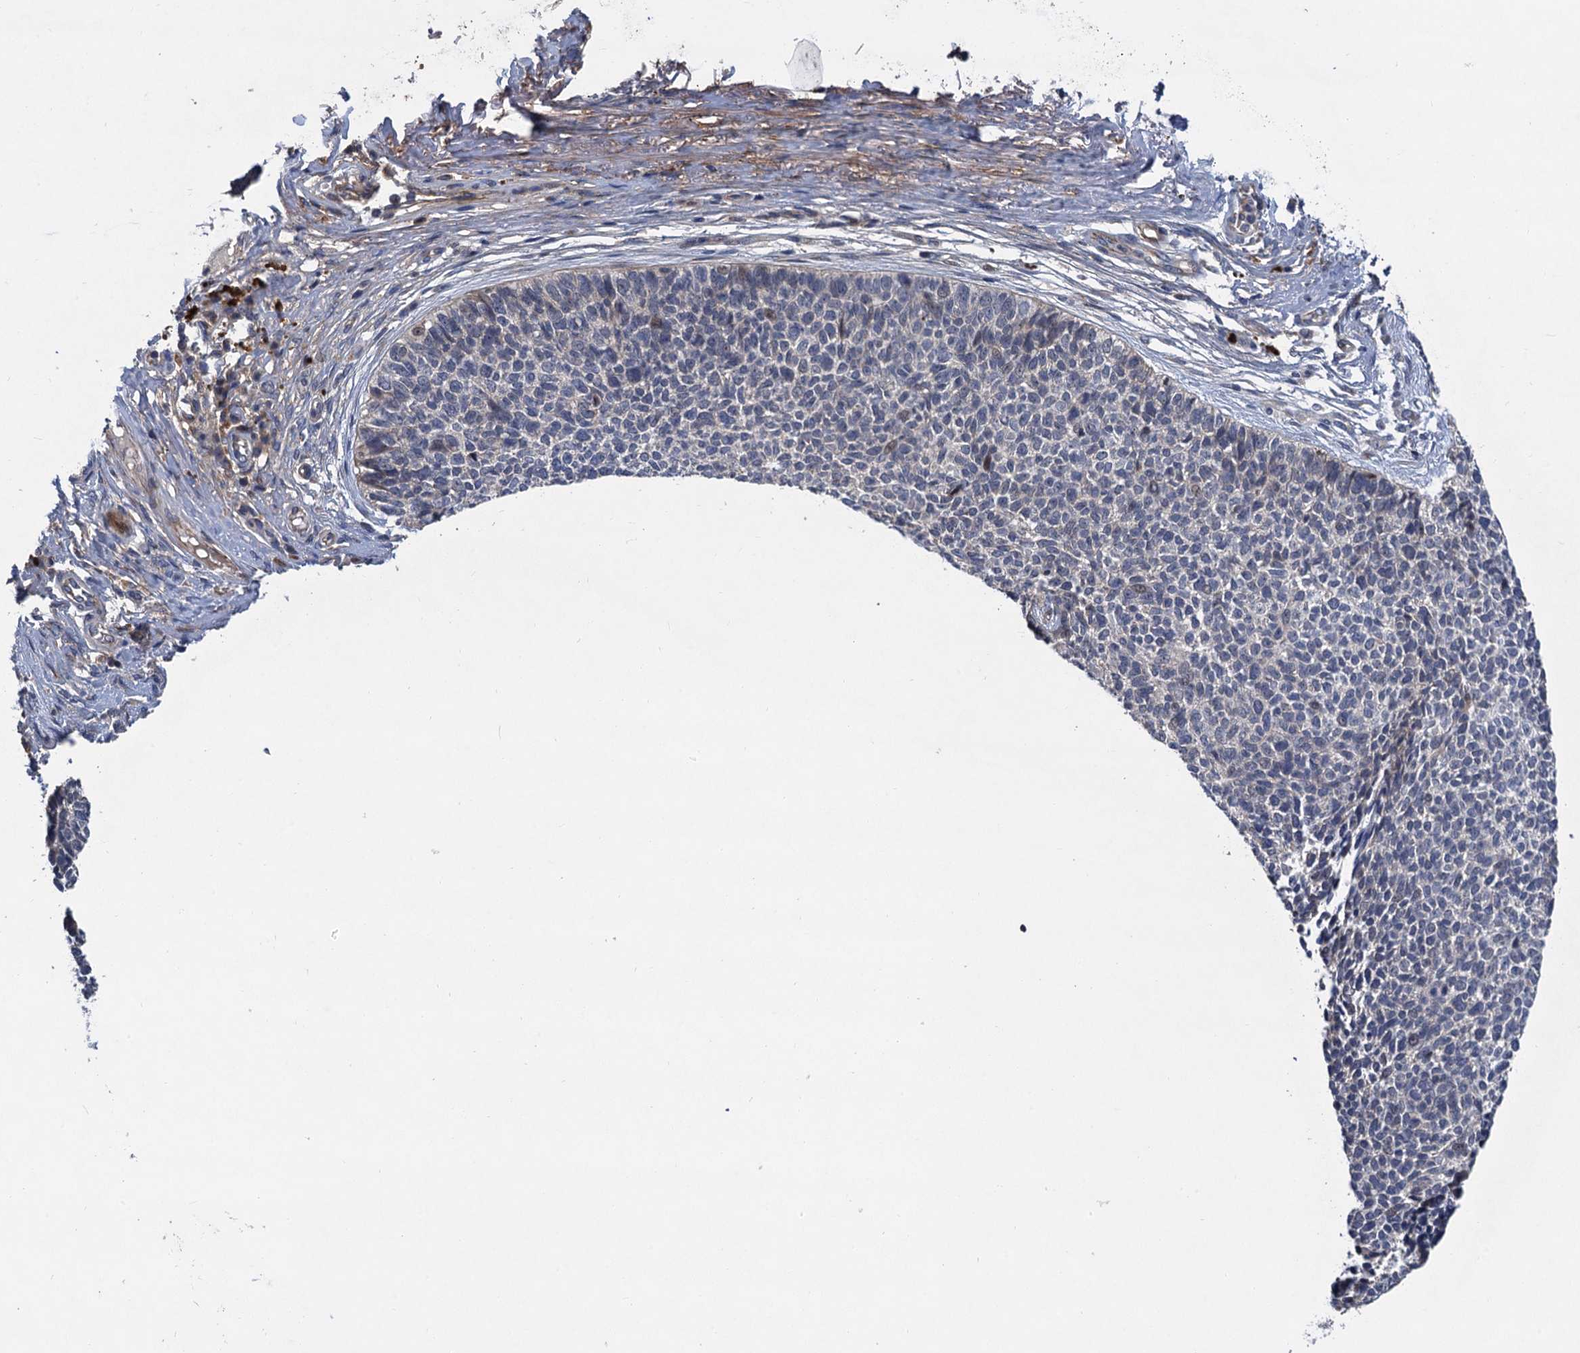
{"staining": {"intensity": "negative", "quantity": "none", "location": "none"}, "tissue": "skin cancer", "cell_type": "Tumor cells", "image_type": "cancer", "snomed": [{"axis": "morphology", "description": "Basal cell carcinoma"}, {"axis": "topography", "description": "Skin"}], "caption": "An immunohistochemistry image of skin cancer (basal cell carcinoma) is shown. There is no staining in tumor cells of skin cancer (basal cell carcinoma). The staining is performed using DAB (3,3'-diaminobenzidine) brown chromogen with nuclei counter-stained in using hematoxylin.", "gene": "TRAF7", "patient": {"sex": "female", "age": 84}}